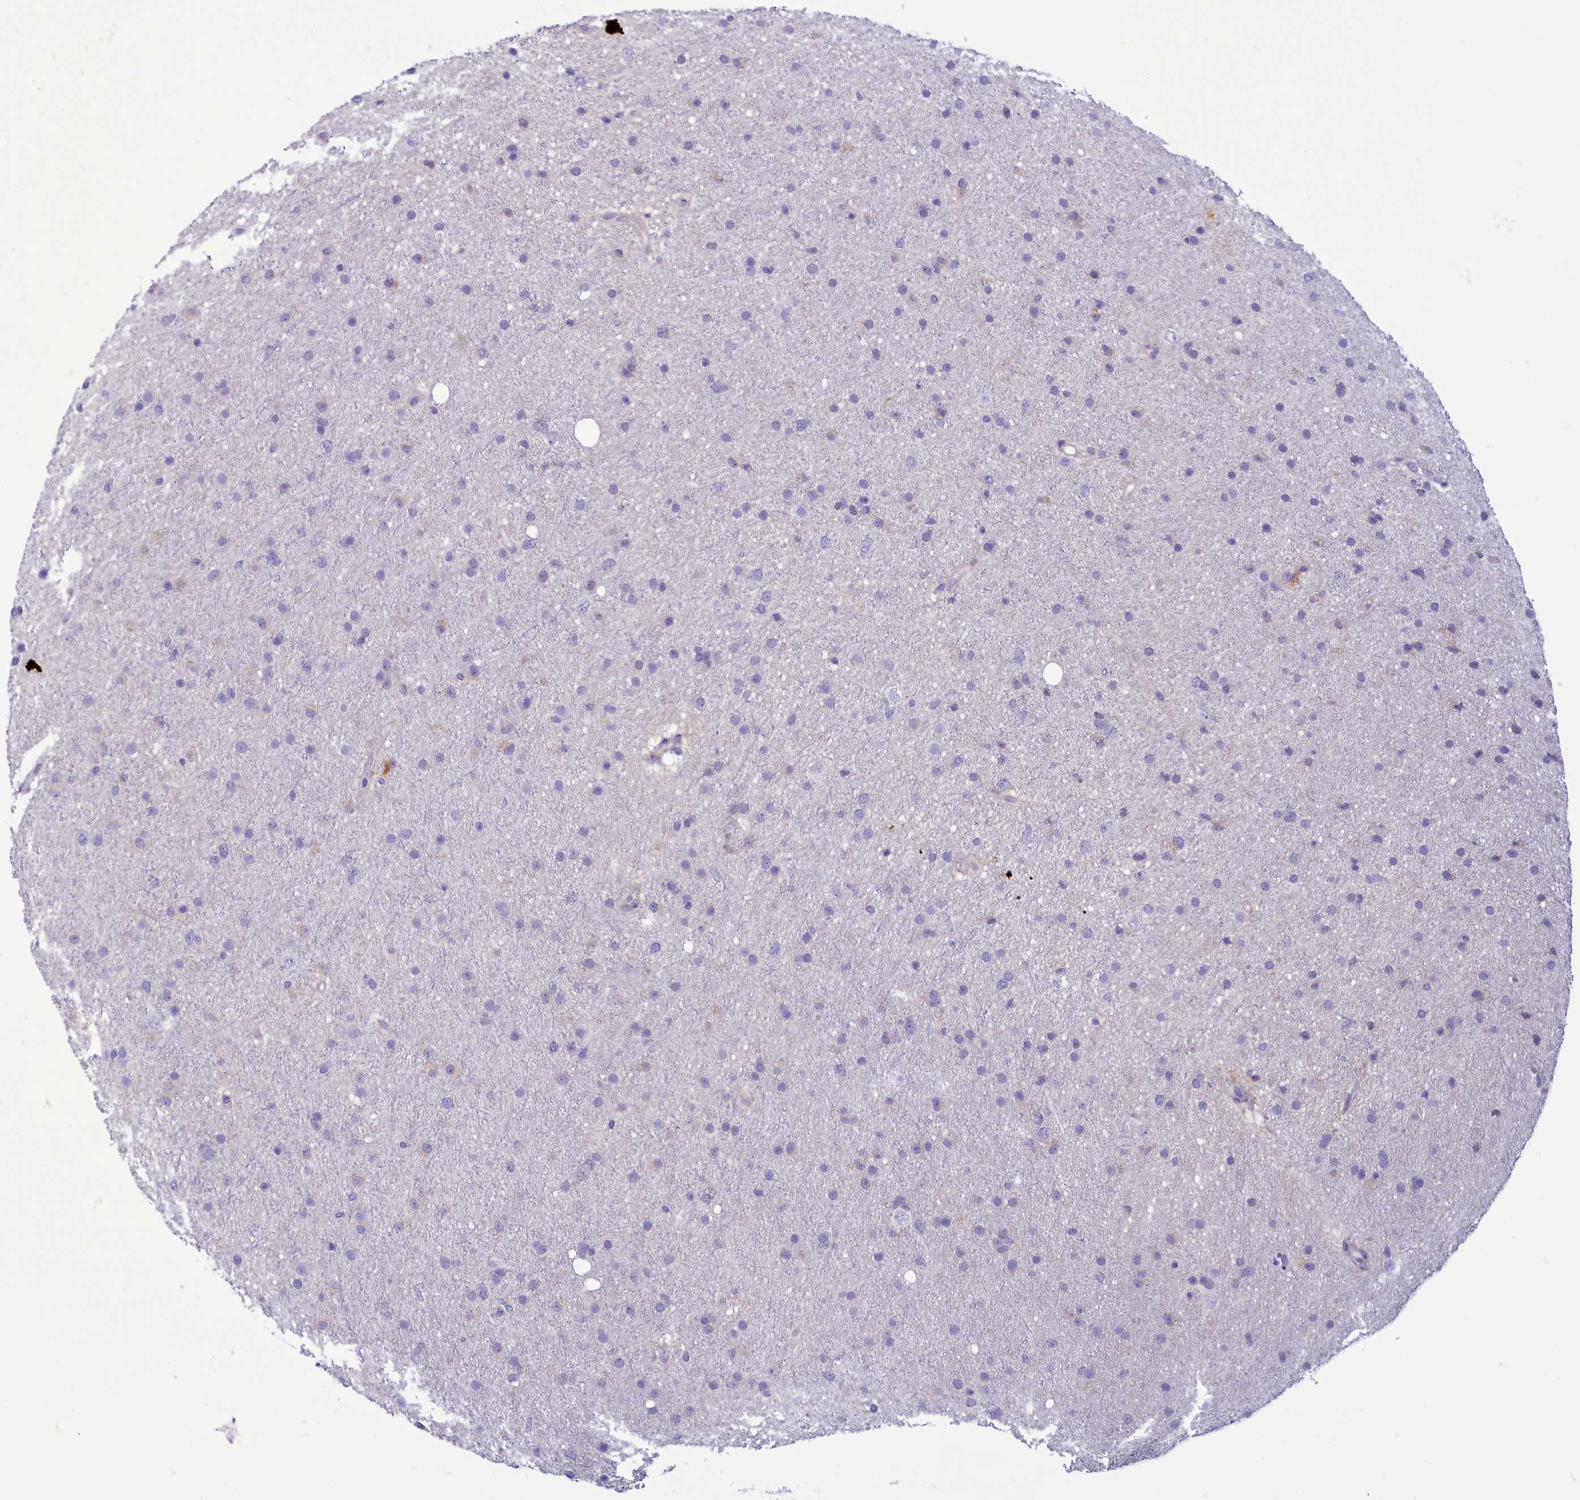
{"staining": {"intensity": "negative", "quantity": "none", "location": "none"}, "tissue": "glioma", "cell_type": "Tumor cells", "image_type": "cancer", "snomed": [{"axis": "morphology", "description": "Glioma, malignant, Low grade"}, {"axis": "topography", "description": "Cerebral cortex"}], "caption": "Immunohistochemistry (IHC) image of human glioma stained for a protein (brown), which reveals no expression in tumor cells. (Immunohistochemistry (IHC), brightfield microscopy, high magnification).", "gene": "CENATAC", "patient": {"sex": "female", "age": 39}}